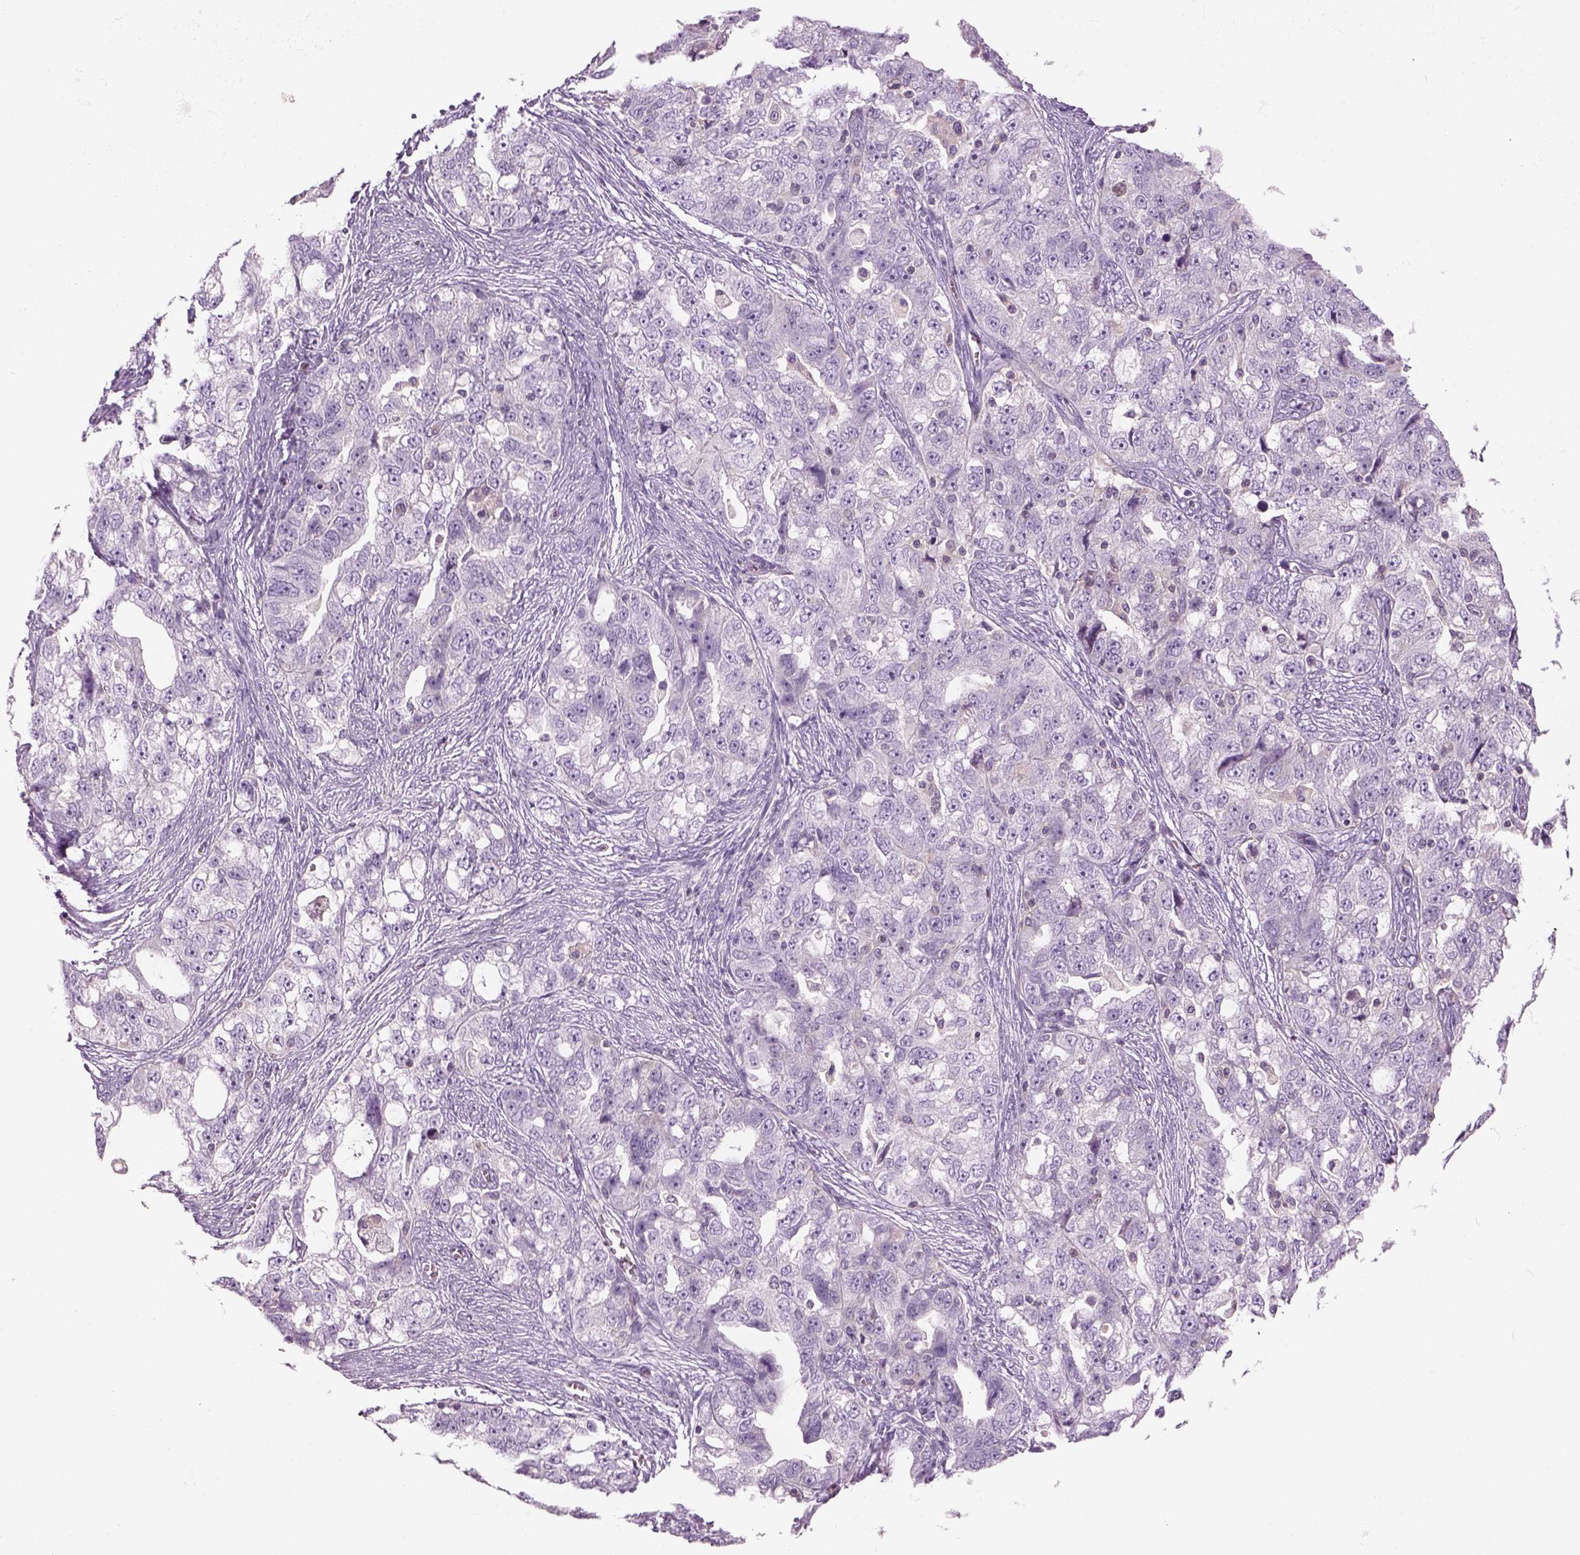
{"staining": {"intensity": "negative", "quantity": "none", "location": "none"}, "tissue": "ovarian cancer", "cell_type": "Tumor cells", "image_type": "cancer", "snomed": [{"axis": "morphology", "description": "Cystadenocarcinoma, serous, NOS"}, {"axis": "topography", "description": "Ovary"}], "caption": "High power microscopy histopathology image of an immunohistochemistry (IHC) photomicrograph of serous cystadenocarcinoma (ovarian), revealing no significant expression in tumor cells.", "gene": "SLC1A7", "patient": {"sex": "female", "age": 51}}